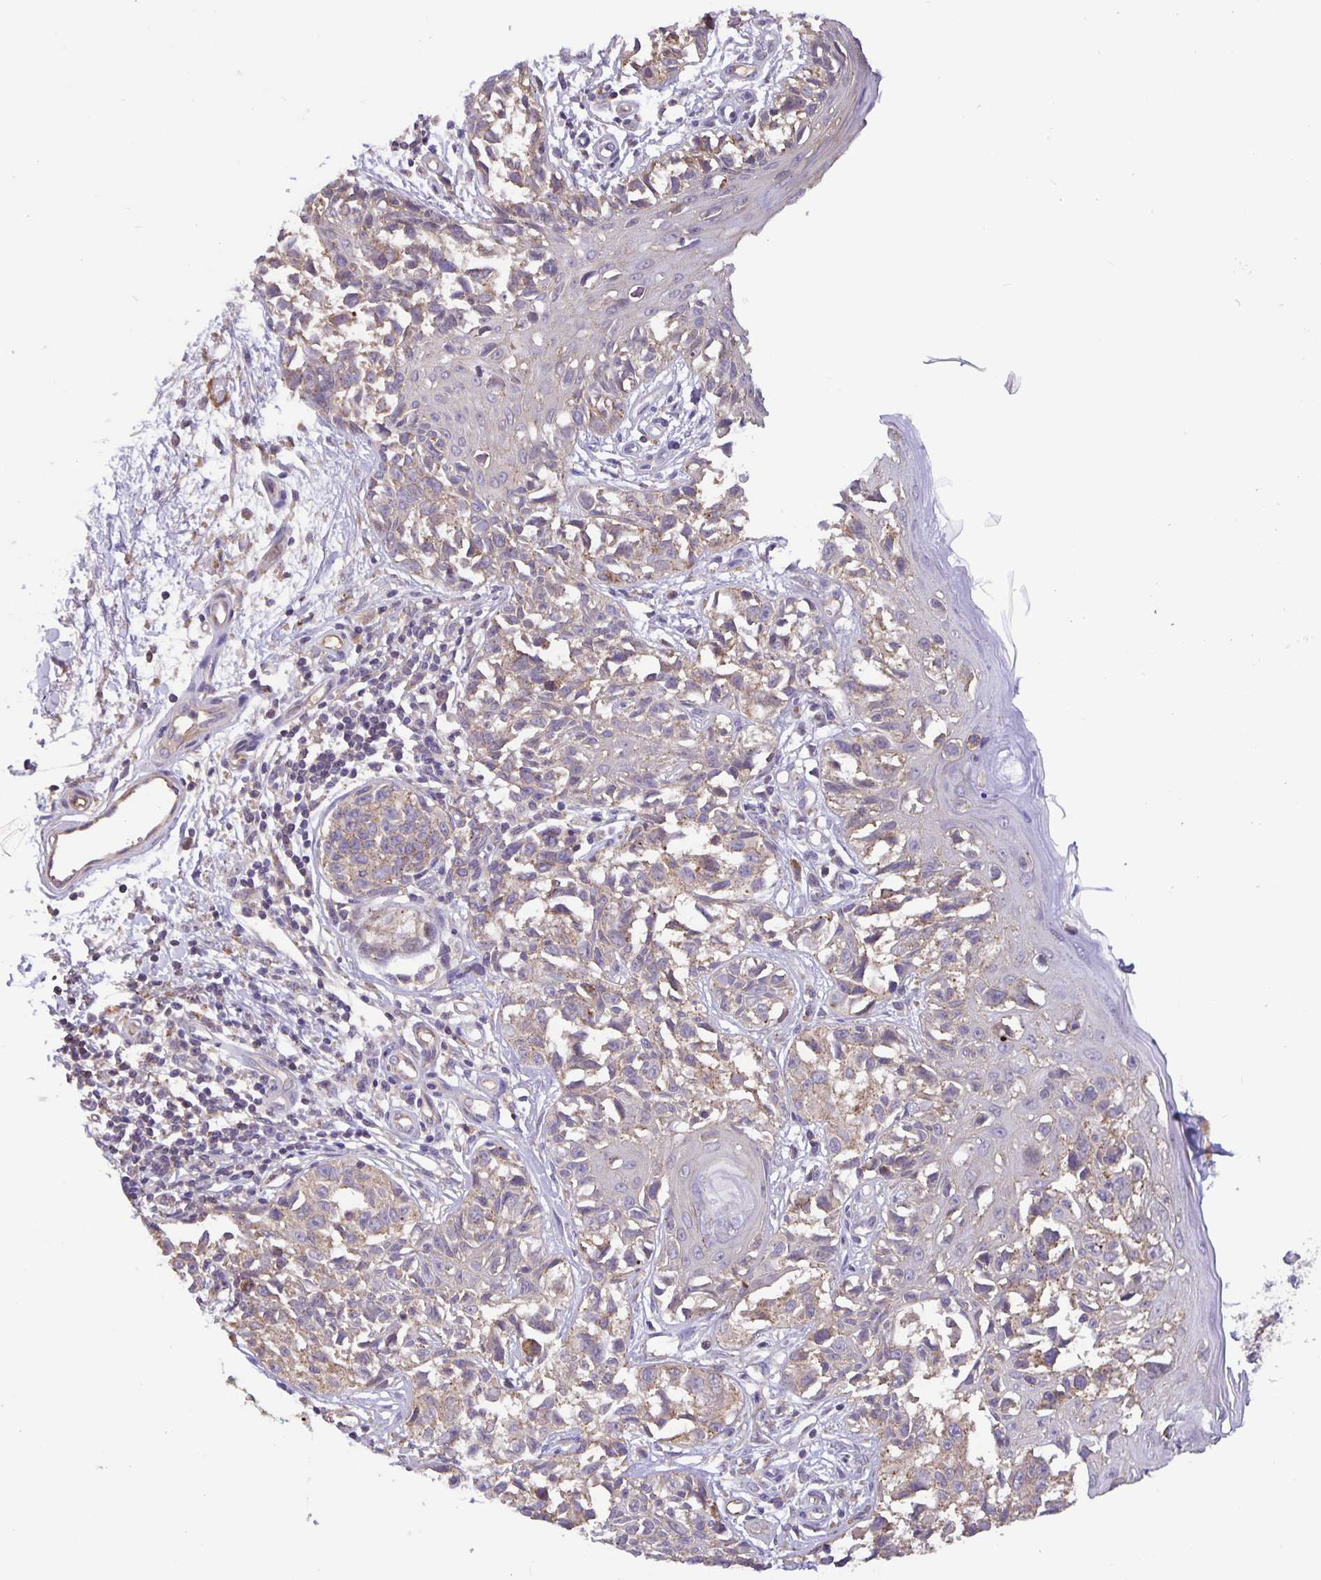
{"staining": {"intensity": "weak", "quantity": "<25%", "location": "cytoplasmic/membranous"}, "tissue": "melanoma", "cell_type": "Tumor cells", "image_type": "cancer", "snomed": [{"axis": "morphology", "description": "Malignant melanoma, NOS"}, {"axis": "topography", "description": "Skin"}], "caption": "The micrograph shows no significant positivity in tumor cells of melanoma.", "gene": "TMEM71", "patient": {"sex": "male", "age": 73}}